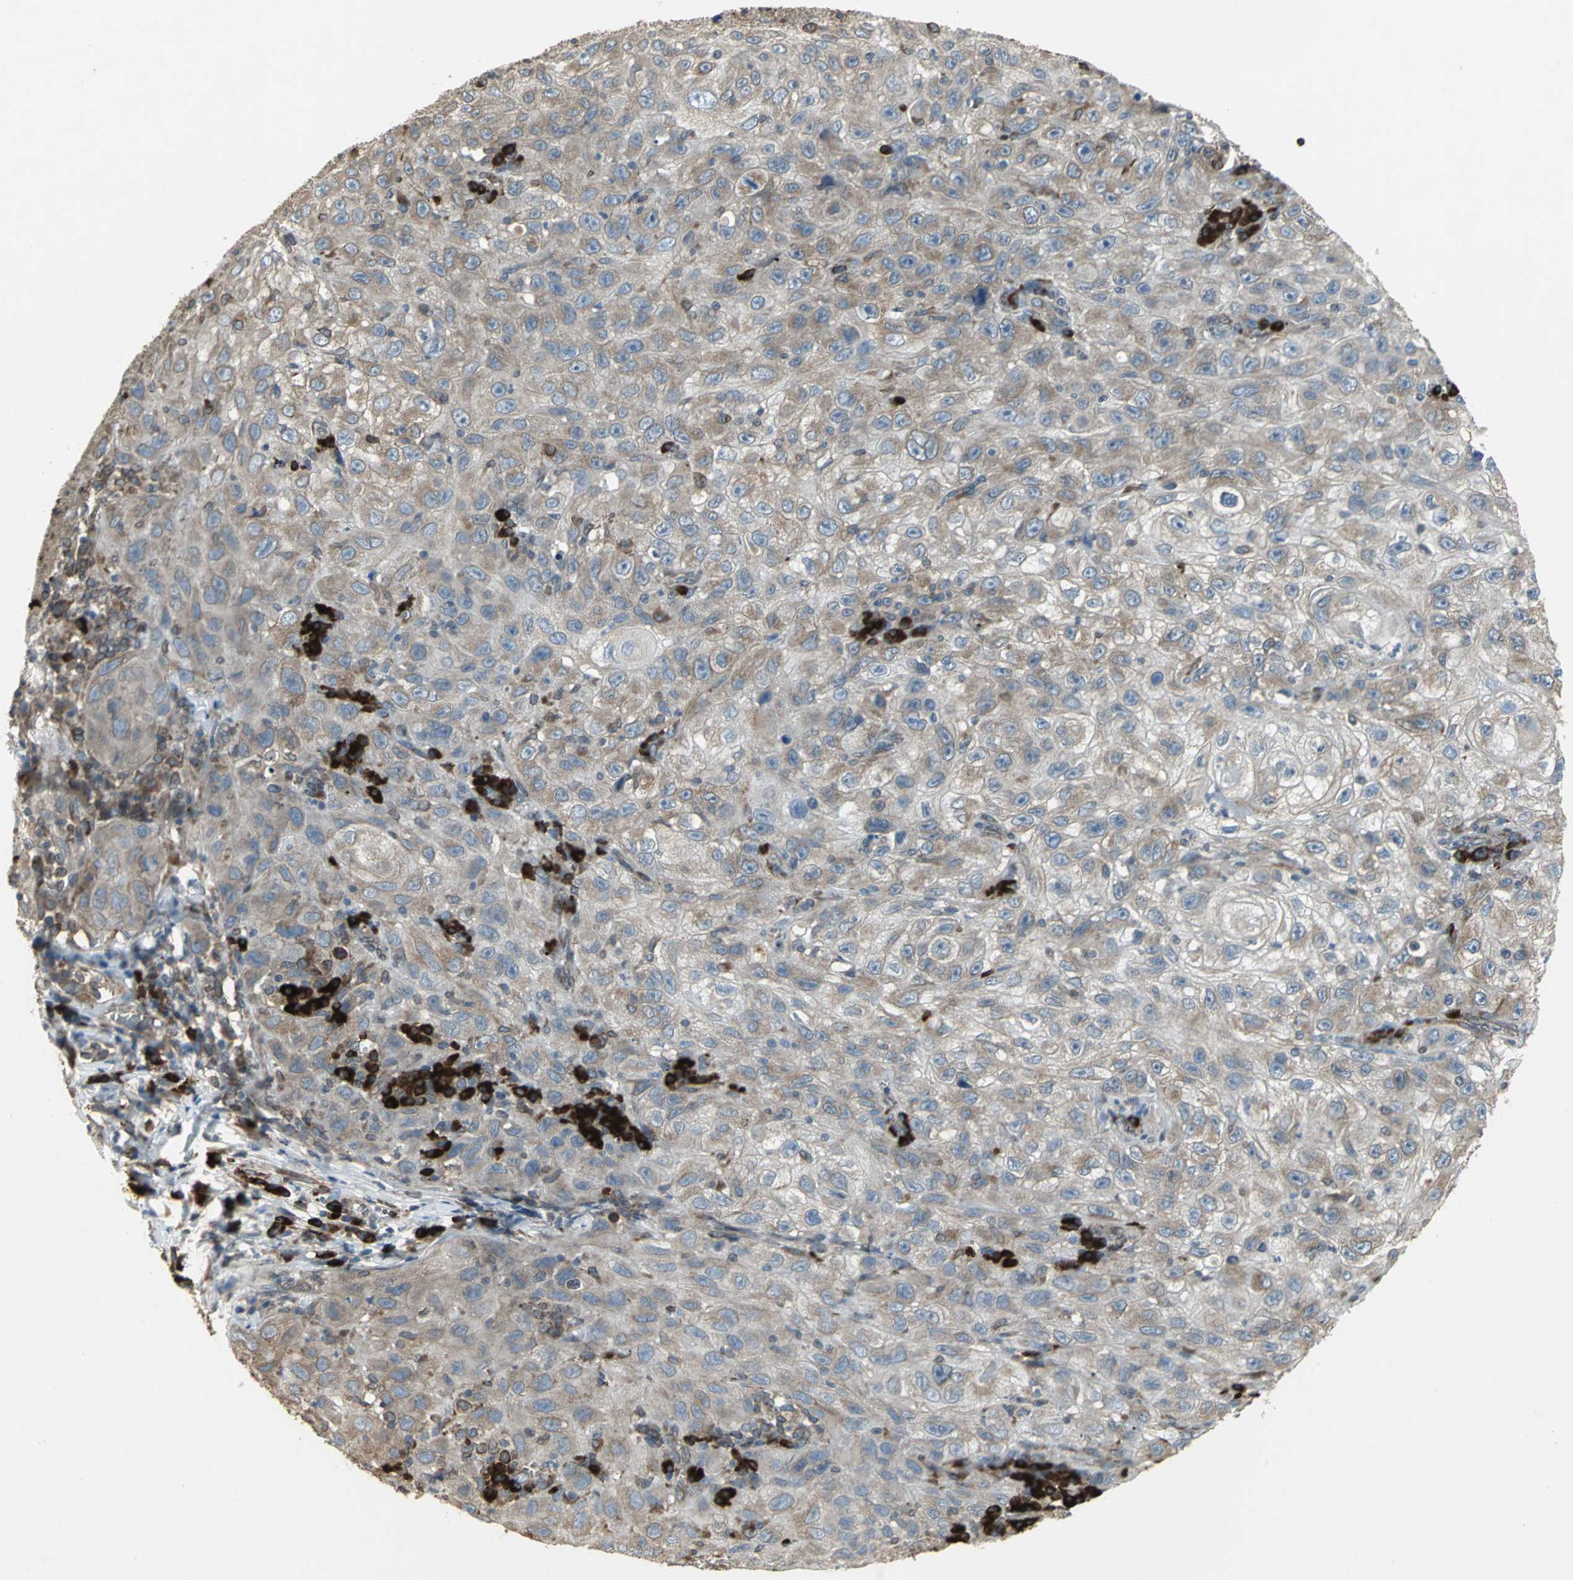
{"staining": {"intensity": "weak", "quantity": "25%-75%", "location": "cytoplasmic/membranous"}, "tissue": "skin cancer", "cell_type": "Tumor cells", "image_type": "cancer", "snomed": [{"axis": "morphology", "description": "Squamous cell carcinoma, NOS"}, {"axis": "topography", "description": "Skin"}], "caption": "Brown immunohistochemical staining in human skin cancer (squamous cell carcinoma) reveals weak cytoplasmic/membranous expression in approximately 25%-75% of tumor cells.", "gene": "SYVN1", "patient": {"sex": "male", "age": 75}}